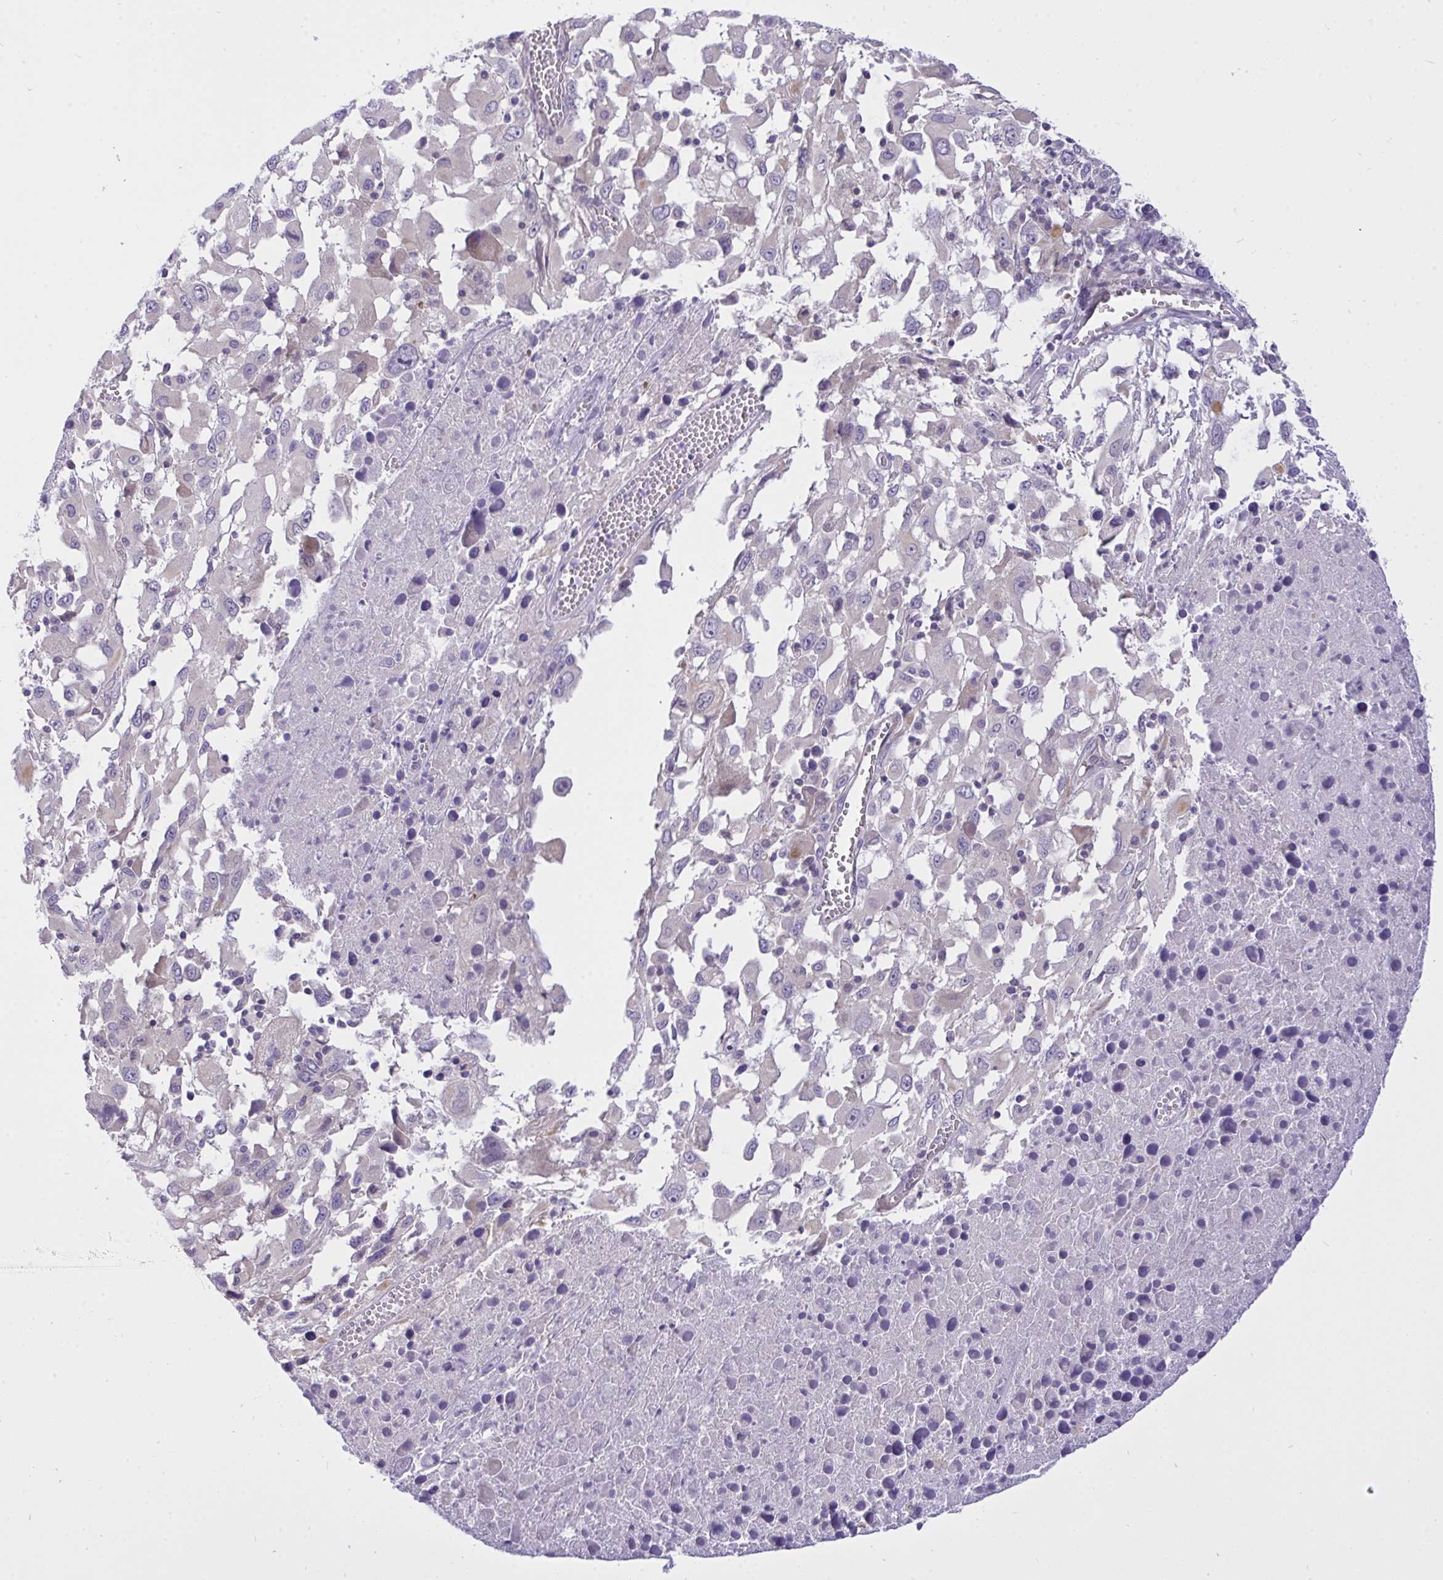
{"staining": {"intensity": "negative", "quantity": "none", "location": "none"}, "tissue": "melanoma", "cell_type": "Tumor cells", "image_type": "cancer", "snomed": [{"axis": "morphology", "description": "Malignant melanoma, Metastatic site"}, {"axis": "topography", "description": "Soft tissue"}], "caption": "This is a histopathology image of immunohistochemistry staining of melanoma, which shows no expression in tumor cells.", "gene": "C19orf54", "patient": {"sex": "male", "age": 50}}